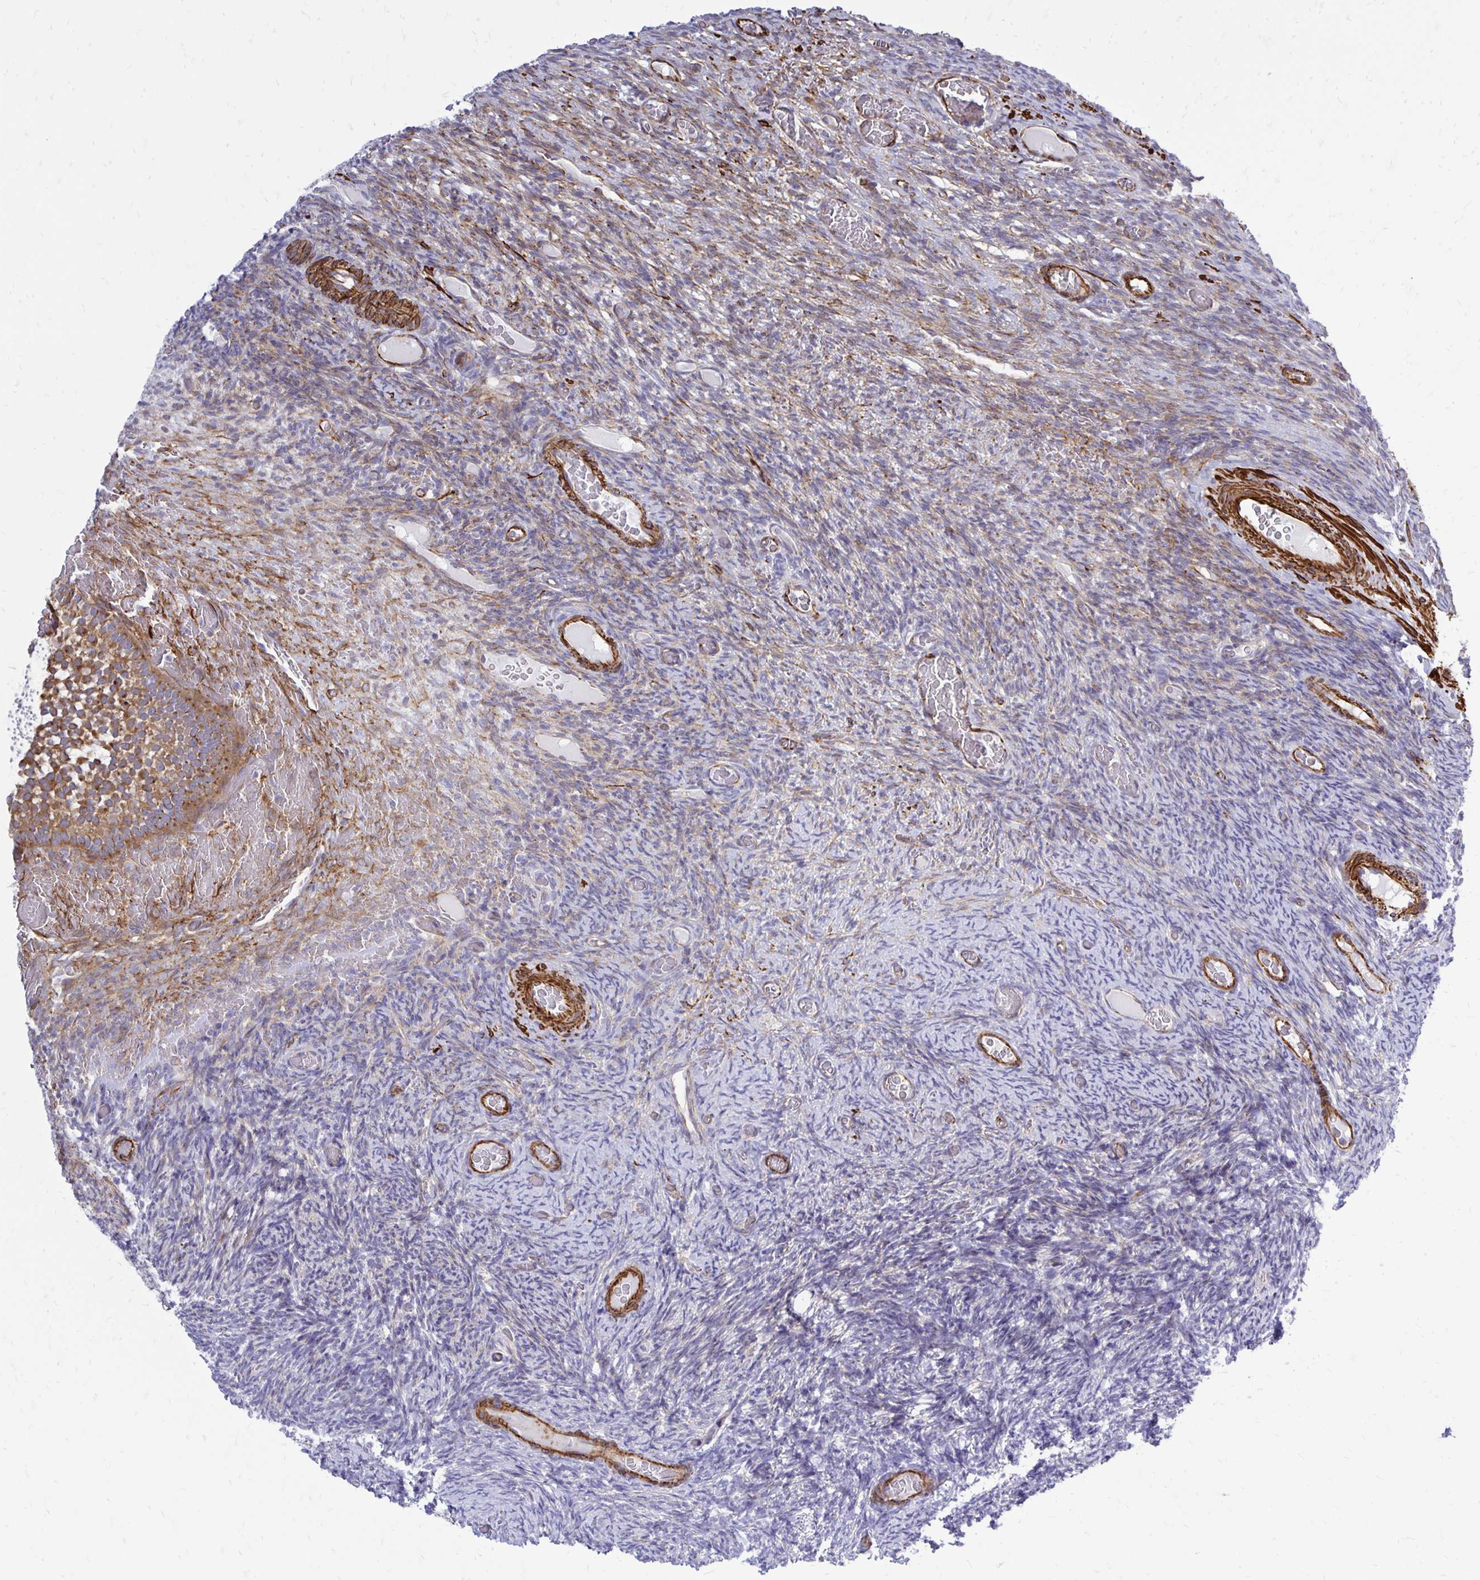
{"staining": {"intensity": "moderate", "quantity": "<25%", "location": "cytoplasmic/membranous"}, "tissue": "ovary", "cell_type": "Ovarian stroma cells", "image_type": "normal", "snomed": [{"axis": "morphology", "description": "Normal tissue, NOS"}, {"axis": "topography", "description": "Ovary"}], "caption": "Ovary stained for a protein (brown) reveals moderate cytoplasmic/membranous positive positivity in approximately <25% of ovarian stroma cells.", "gene": "CTPS1", "patient": {"sex": "female", "age": 34}}